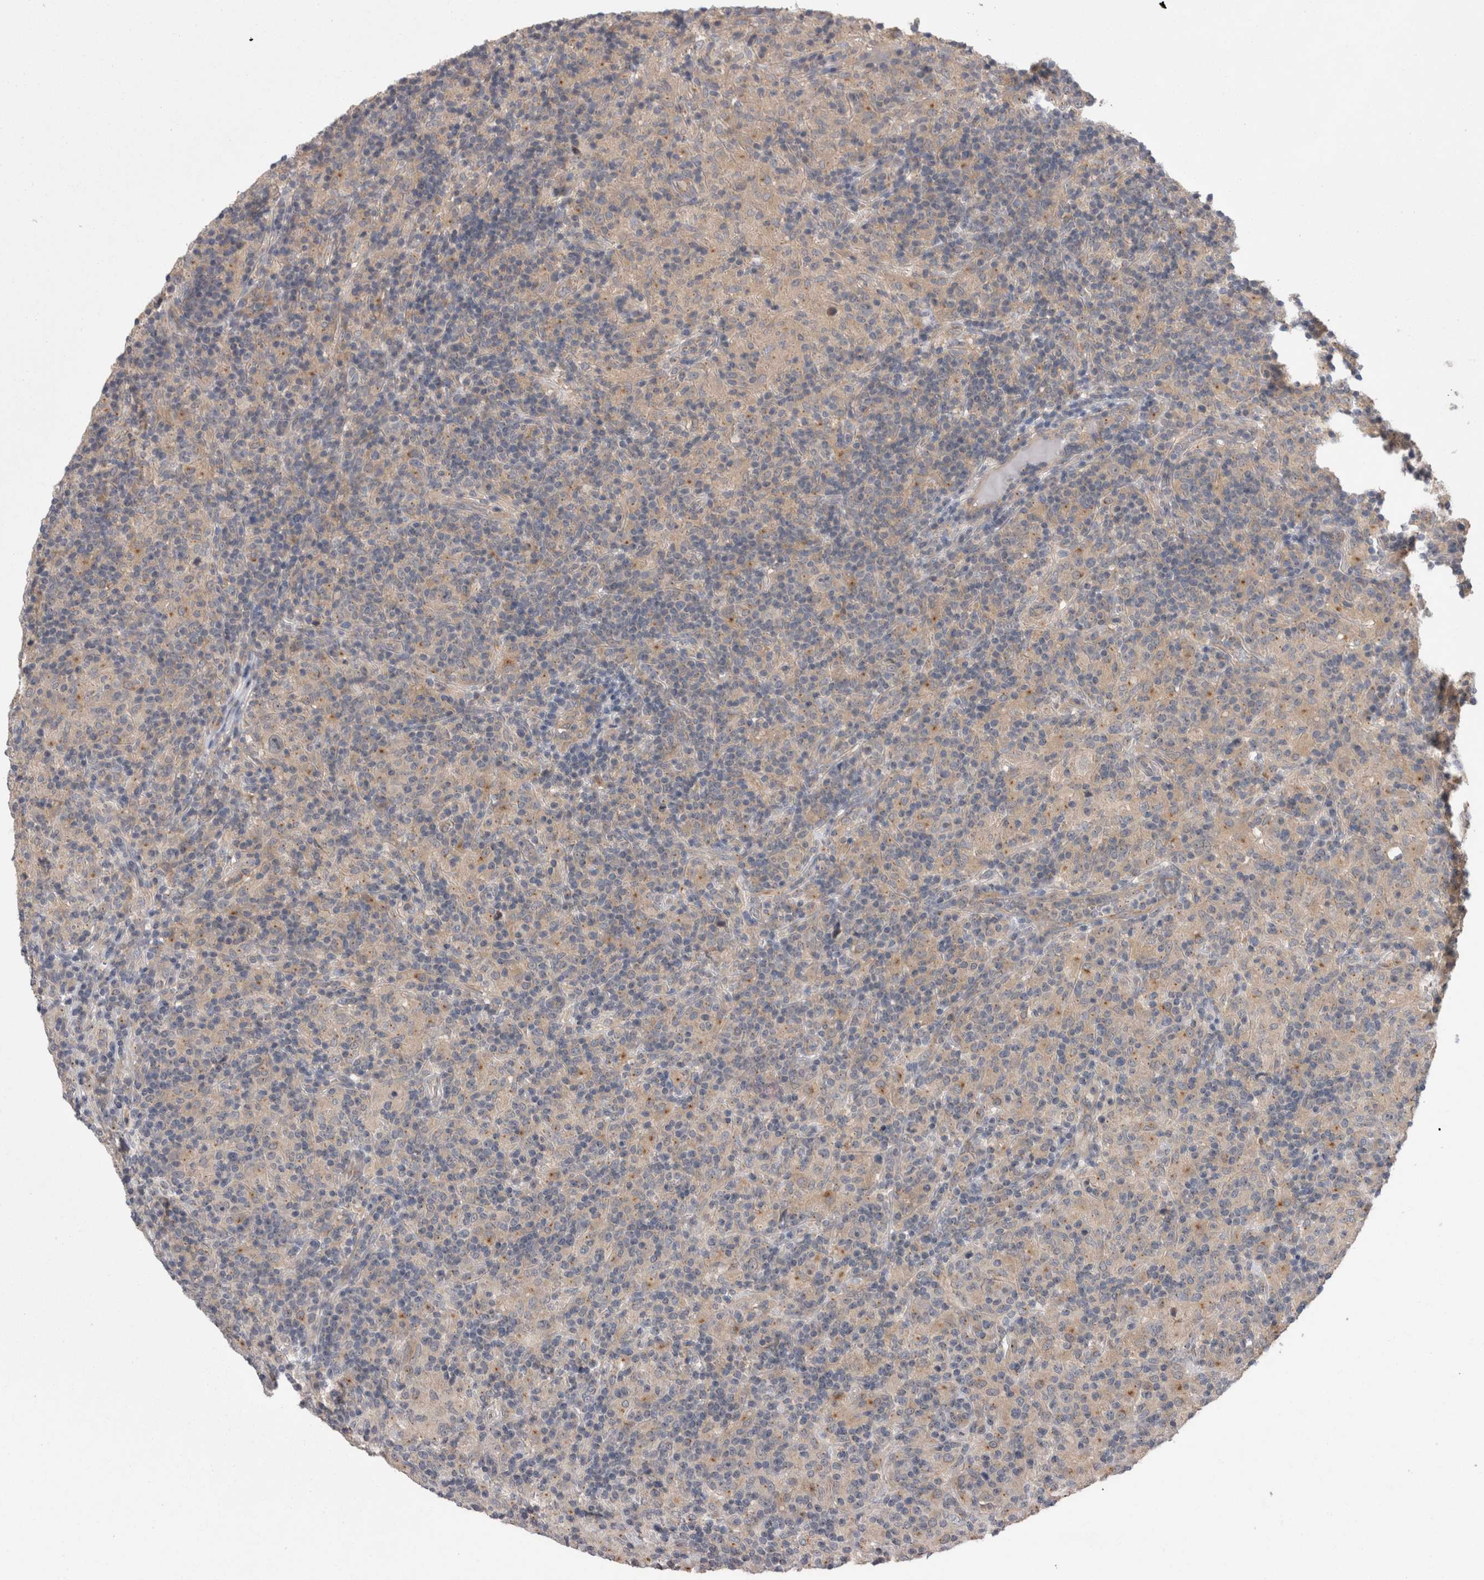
{"staining": {"intensity": "negative", "quantity": "none", "location": "none"}, "tissue": "lymphoma", "cell_type": "Tumor cells", "image_type": "cancer", "snomed": [{"axis": "morphology", "description": "Hodgkin's disease, NOS"}, {"axis": "topography", "description": "Lymph node"}], "caption": "A photomicrograph of Hodgkin's disease stained for a protein reveals no brown staining in tumor cells. (DAB (3,3'-diaminobenzidine) IHC, high magnification).", "gene": "DCTN6", "patient": {"sex": "male", "age": 70}}